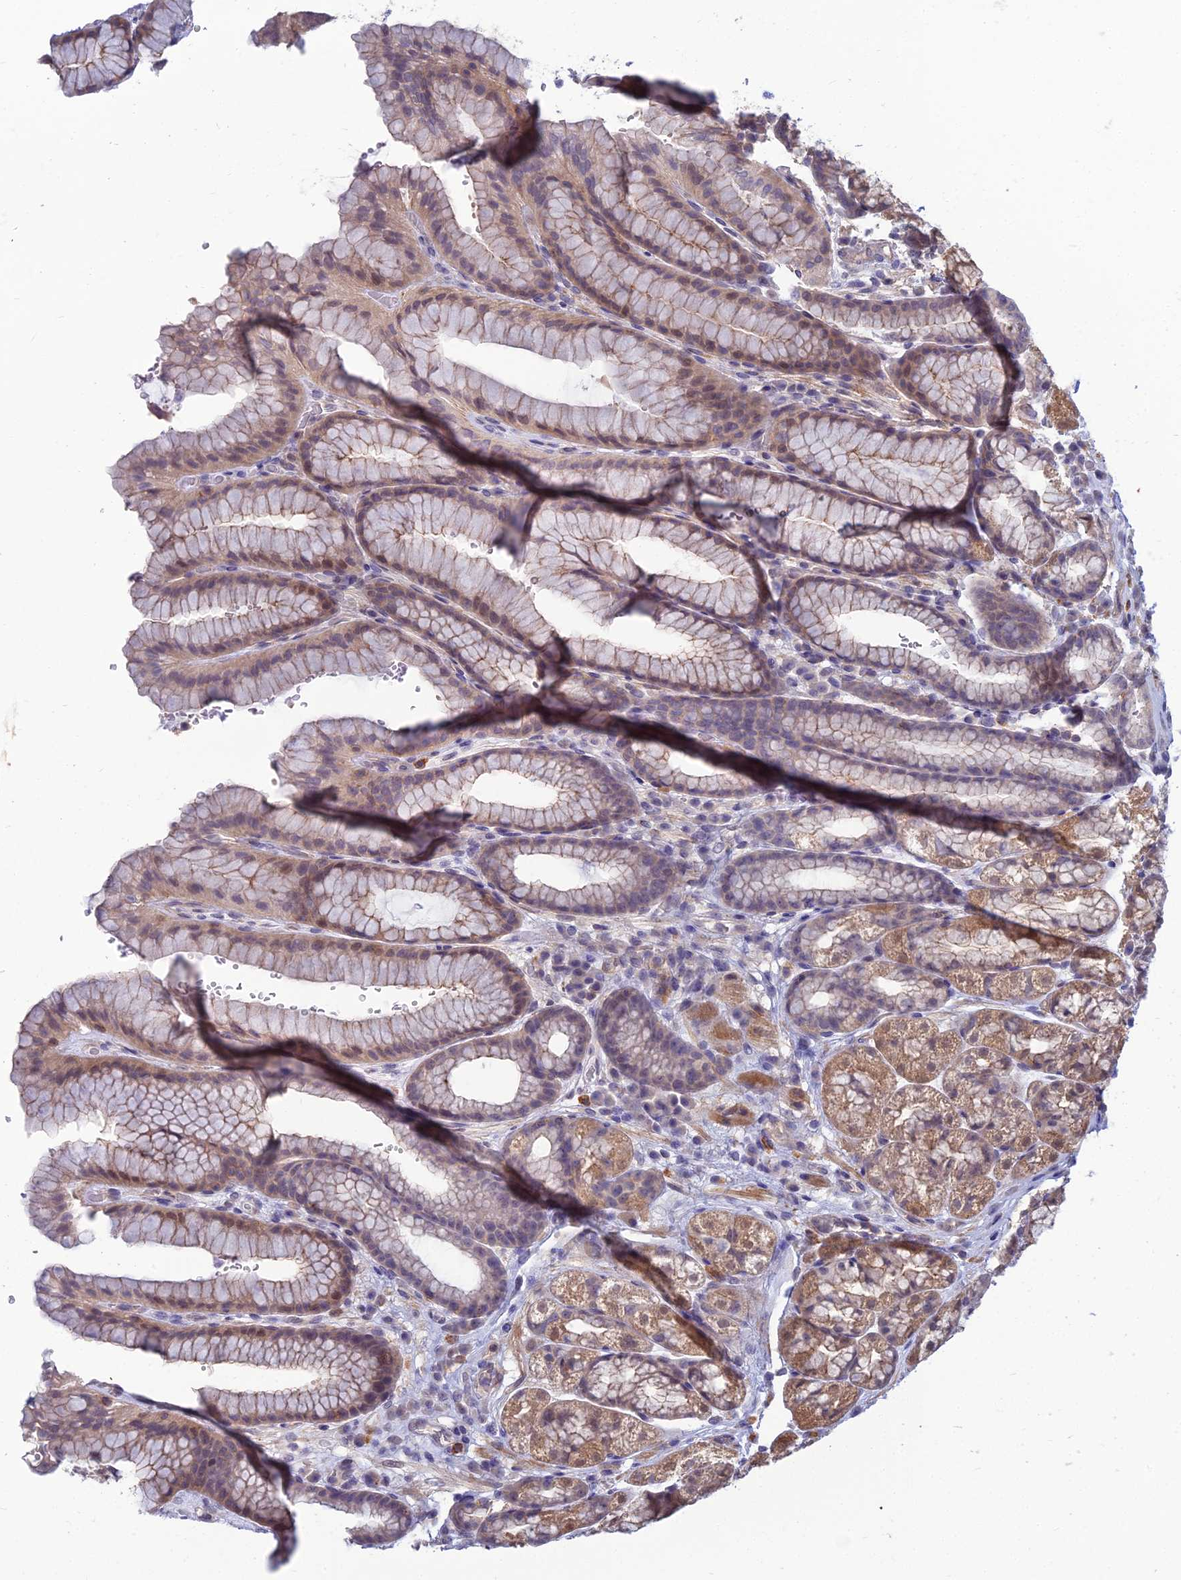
{"staining": {"intensity": "moderate", "quantity": "25%-75%", "location": "cytoplasmic/membranous"}, "tissue": "stomach", "cell_type": "Glandular cells", "image_type": "normal", "snomed": [{"axis": "morphology", "description": "Normal tissue, NOS"}, {"axis": "morphology", "description": "Adenocarcinoma, NOS"}, {"axis": "topography", "description": "Stomach"}], "caption": "IHC micrograph of normal stomach: human stomach stained using immunohistochemistry (IHC) reveals medium levels of moderate protein expression localized specifically in the cytoplasmic/membranous of glandular cells, appearing as a cytoplasmic/membranous brown color.", "gene": "OPA3", "patient": {"sex": "male", "age": 57}}